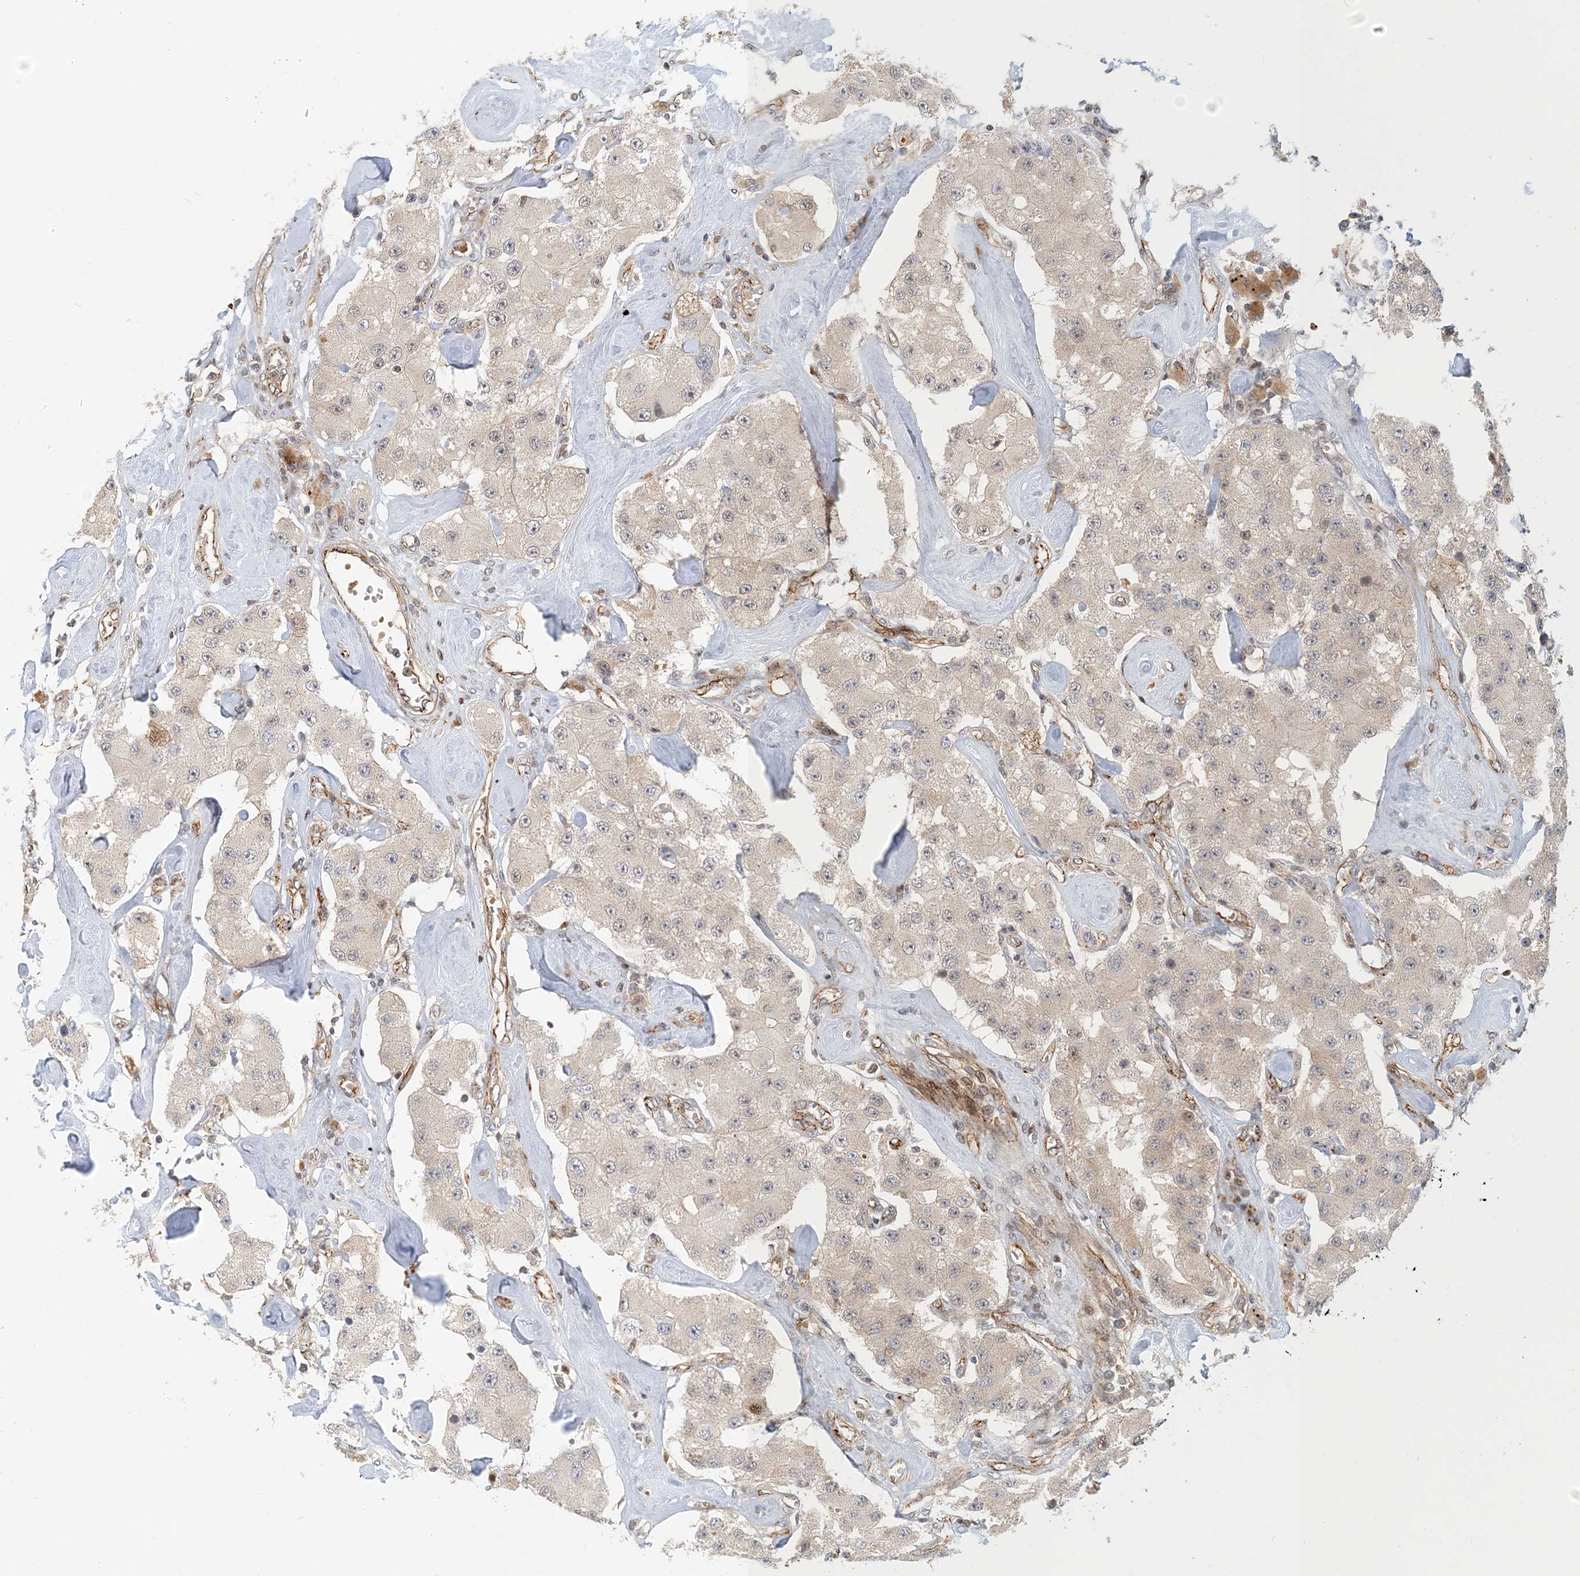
{"staining": {"intensity": "negative", "quantity": "none", "location": "none"}, "tissue": "carcinoid", "cell_type": "Tumor cells", "image_type": "cancer", "snomed": [{"axis": "morphology", "description": "Carcinoid, malignant, NOS"}, {"axis": "topography", "description": "Pancreas"}], "caption": "Human malignant carcinoid stained for a protein using IHC exhibits no staining in tumor cells.", "gene": "MAPKBP1", "patient": {"sex": "male", "age": 41}}